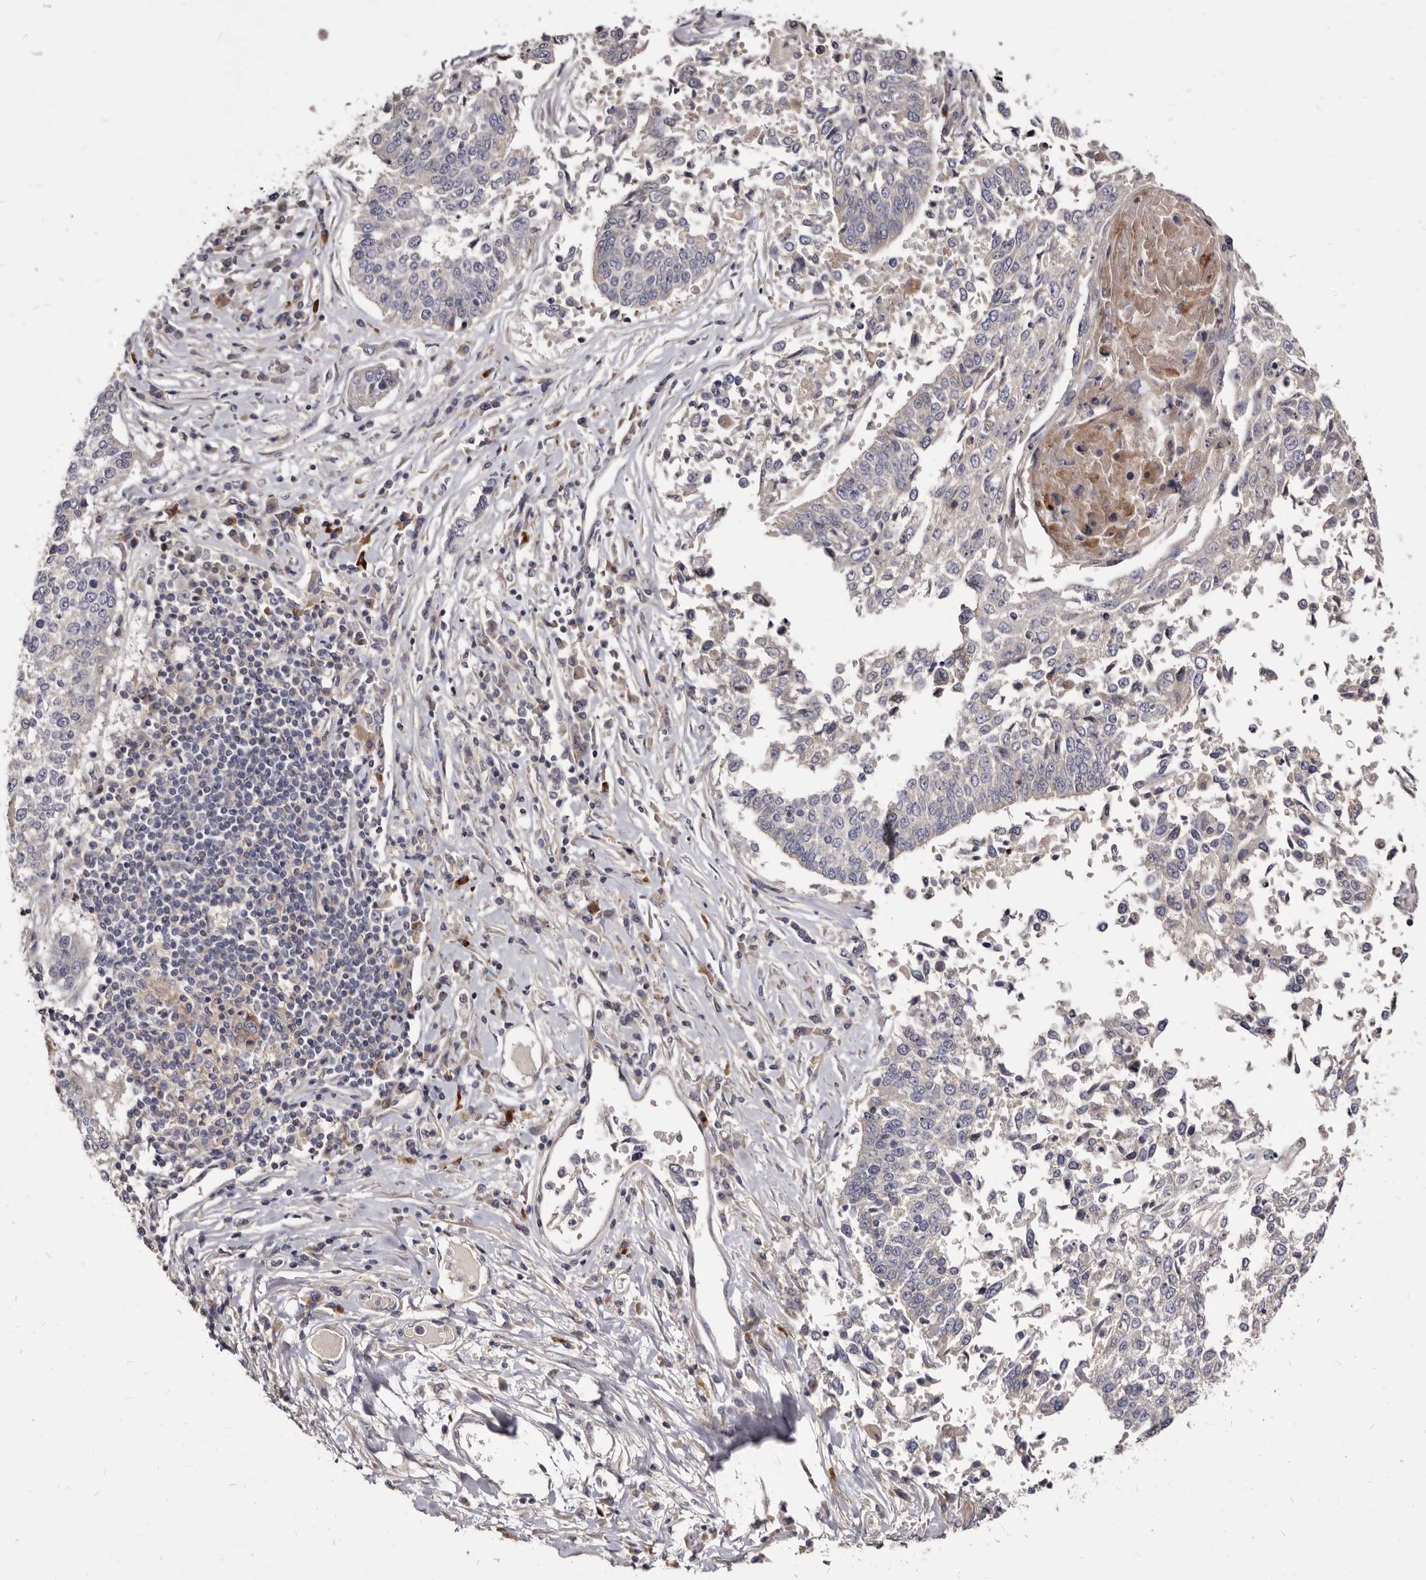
{"staining": {"intensity": "negative", "quantity": "none", "location": "none"}, "tissue": "lung cancer", "cell_type": "Tumor cells", "image_type": "cancer", "snomed": [{"axis": "morphology", "description": "Normal tissue, NOS"}, {"axis": "morphology", "description": "Squamous cell carcinoma, NOS"}, {"axis": "topography", "description": "Cartilage tissue"}, {"axis": "topography", "description": "Lung"}, {"axis": "topography", "description": "Peripheral nerve tissue"}], "caption": "A histopathology image of squamous cell carcinoma (lung) stained for a protein shows no brown staining in tumor cells.", "gene": "FAS", "patient": {"sex": "female", "age": 49}}